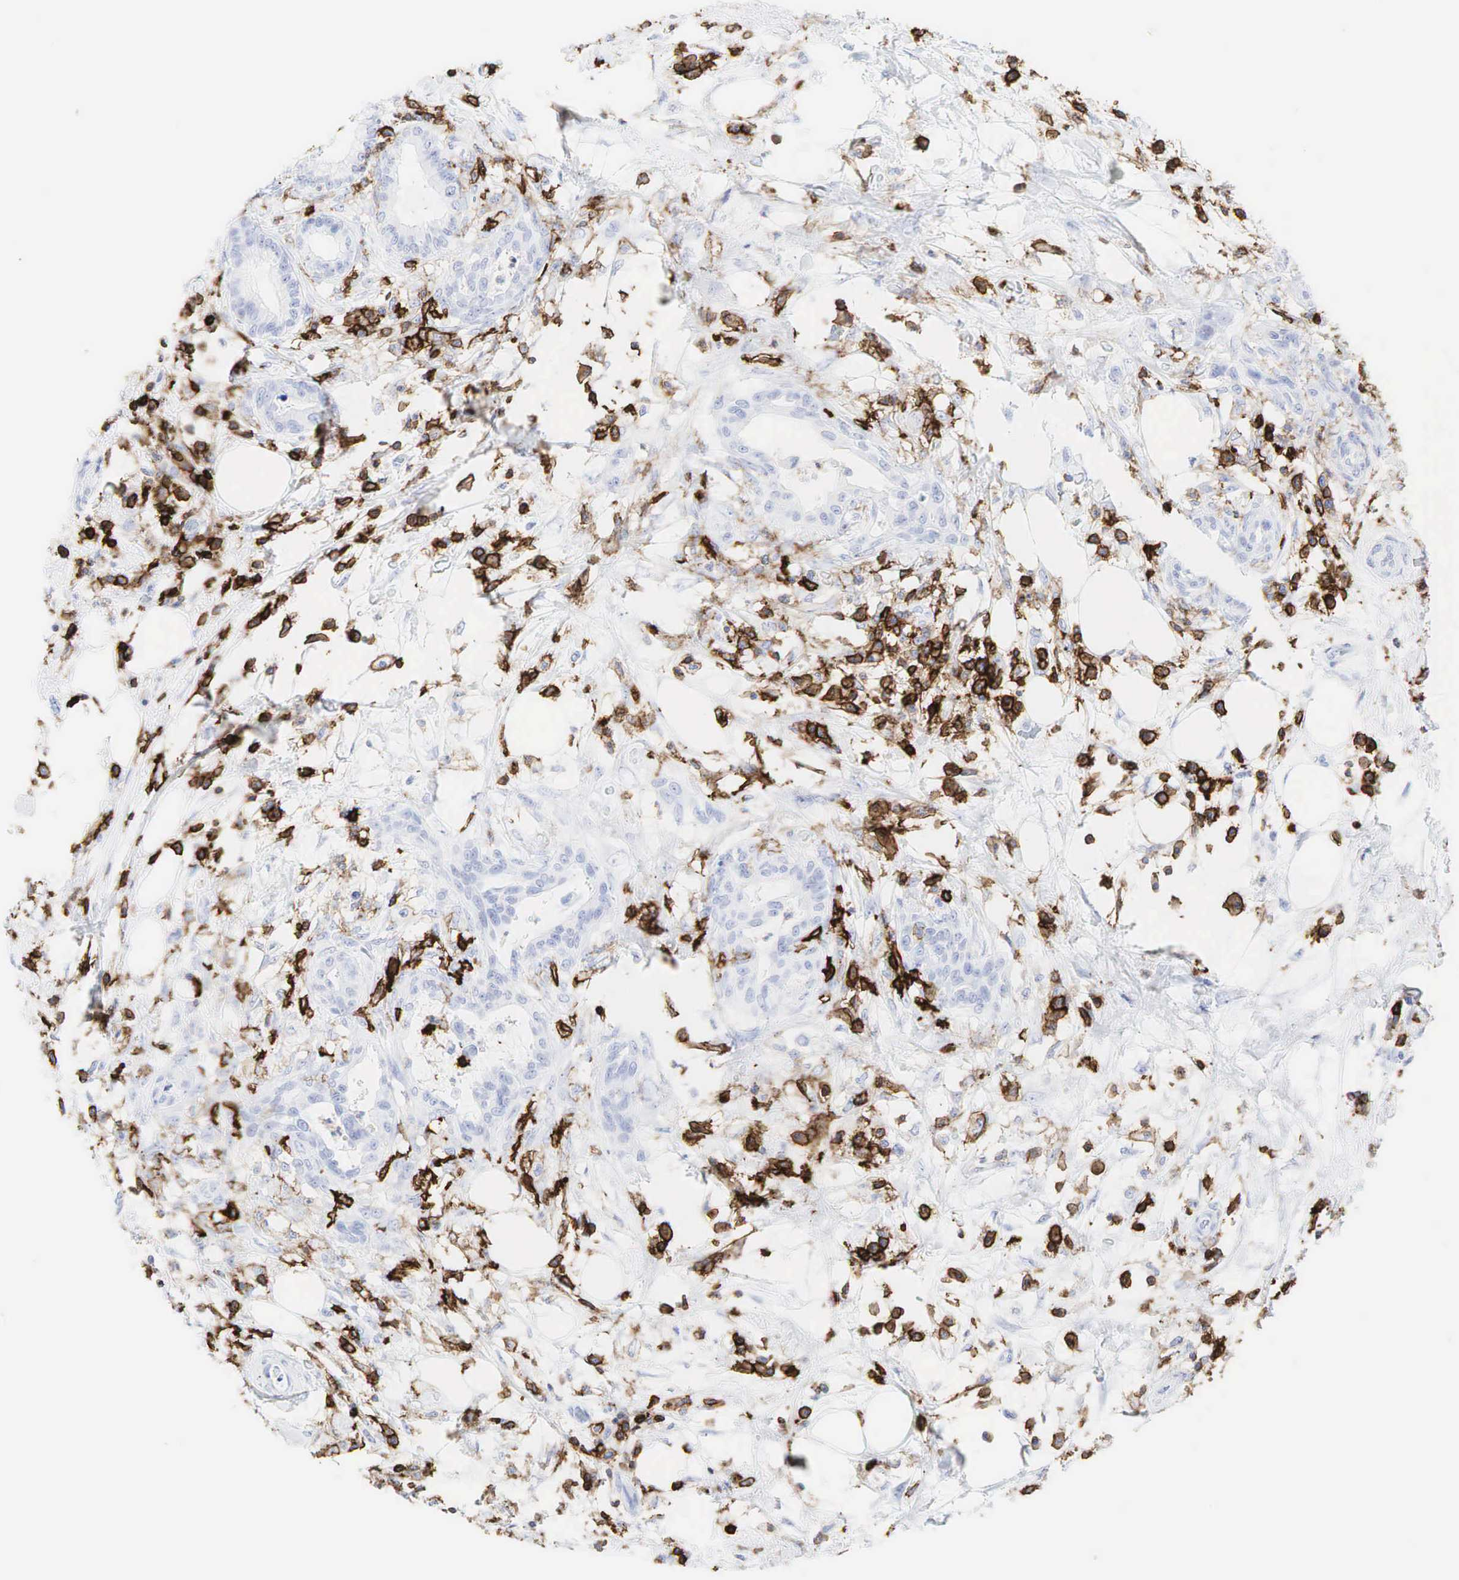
{"staining": {"intensity": "negative", "quantity": "none", "location": "none"}, "tissue": "pancreatic cancer", "cell_type": "Tumor cells", "image_type": "cancer", "snomed": [{"axis": "morphology", "description": "Adenocarcinoma, NOS"}, {"axis": "topography", "description": "Pancreas"}], "caption": "An immunohistochemistry histopathology image of pancreatic cancer (adenocarcinoma) is shown. There is no staining in tumor cells of pancreatic cancer (adenocarcinoma).", "gene": "PTPRC", "patient": {"sex": "female", "age": 64}}